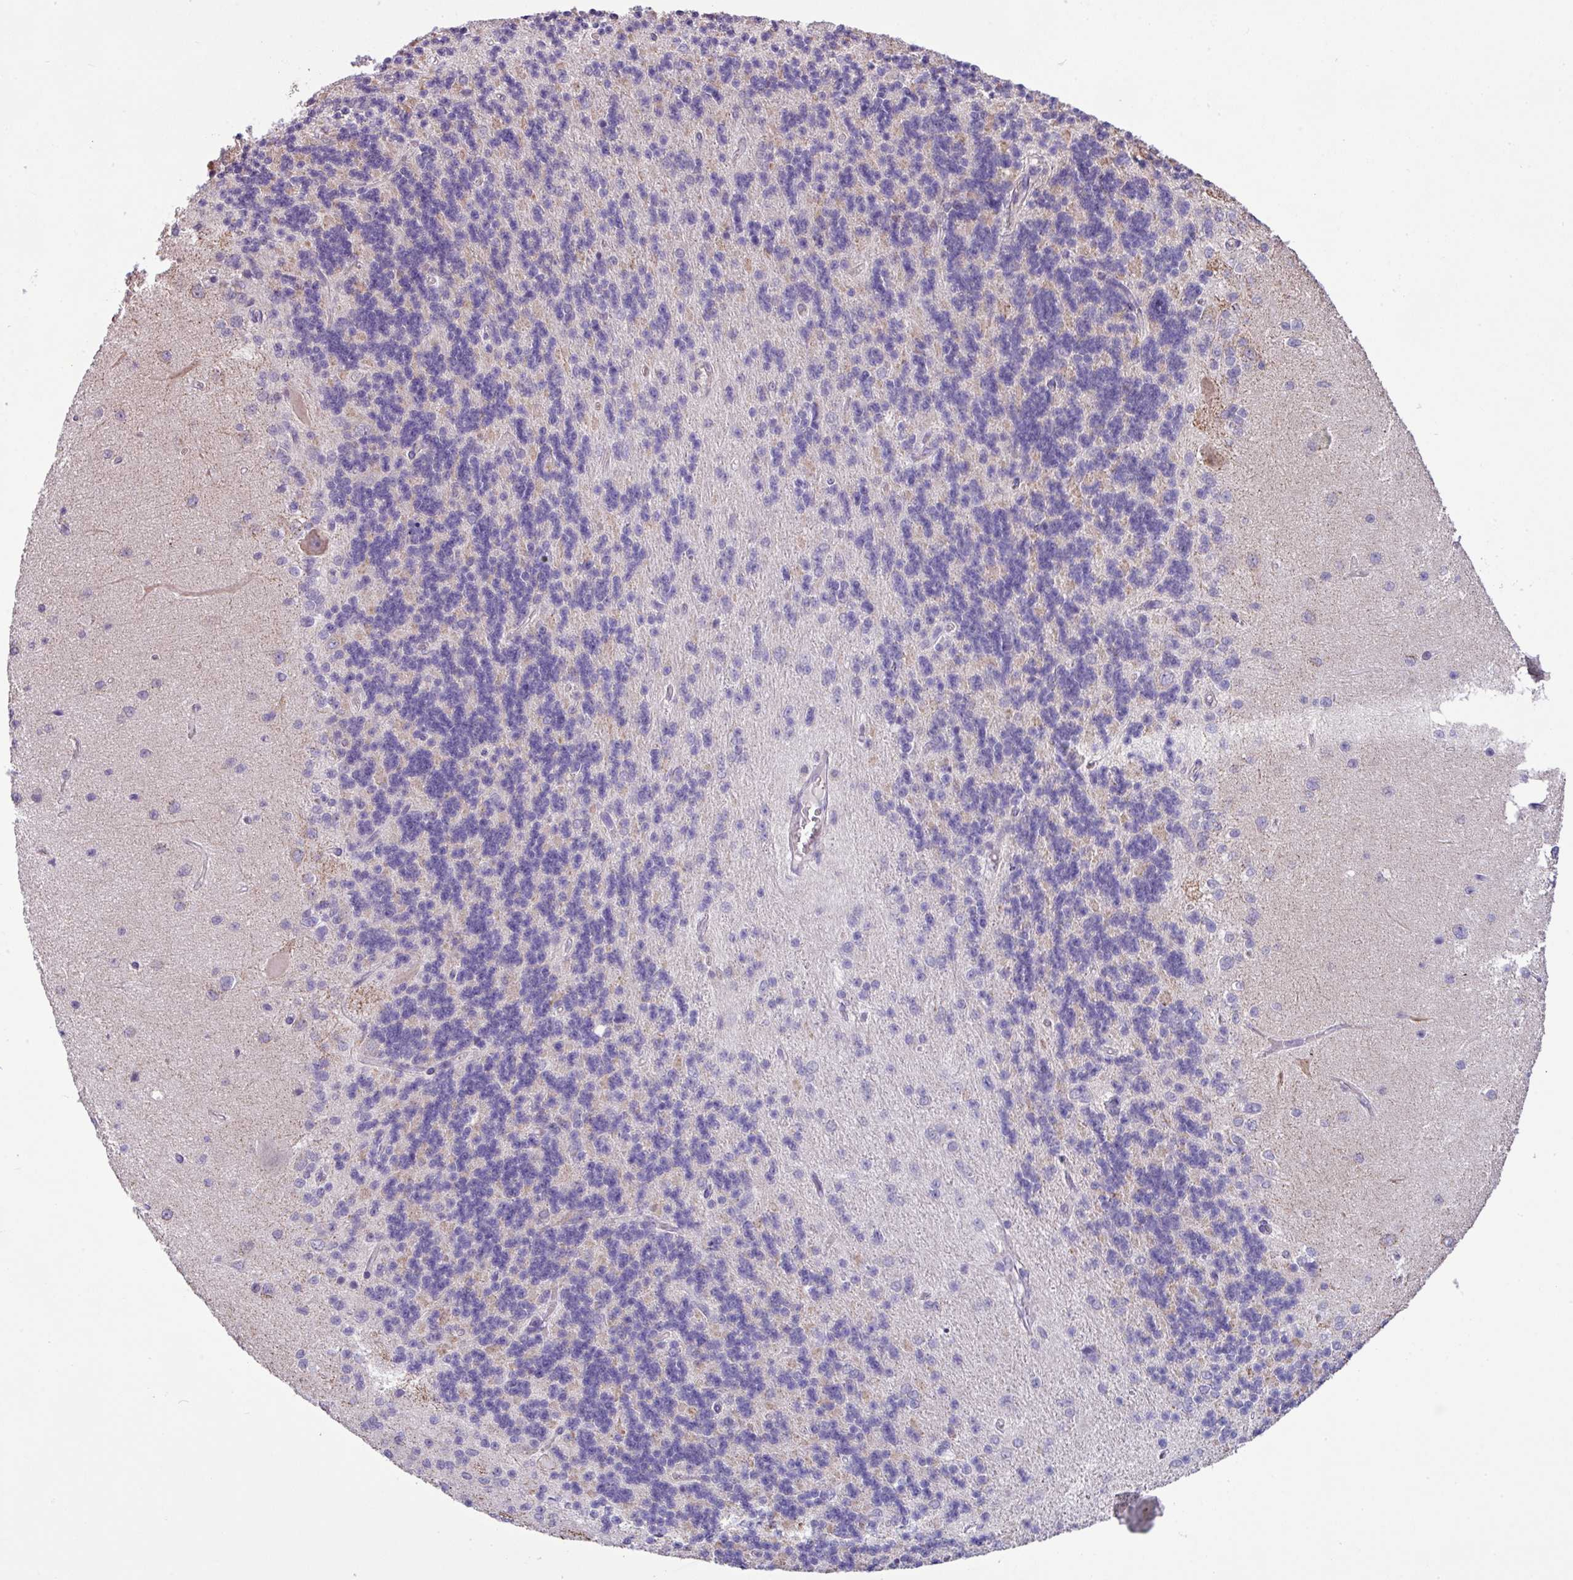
{"staining": {"intensity": "negative", "quantity": "none", "location": "none"}, "tissue": "cerebellum", "cell_type": "Cells in granular layer", "image_type": "normal", "snomed": [{"axis": "morphology", "description": "Normal tissue, NOS"}, {"axis": "topography", "description": "Cerebellum"}], "caption": "DAB immunohistochemical staining of normal human cerebellum displays no significant expression in cells in granular layer.", "gene": "IRGC", "patient": {"sex": "female", "age": 29}}